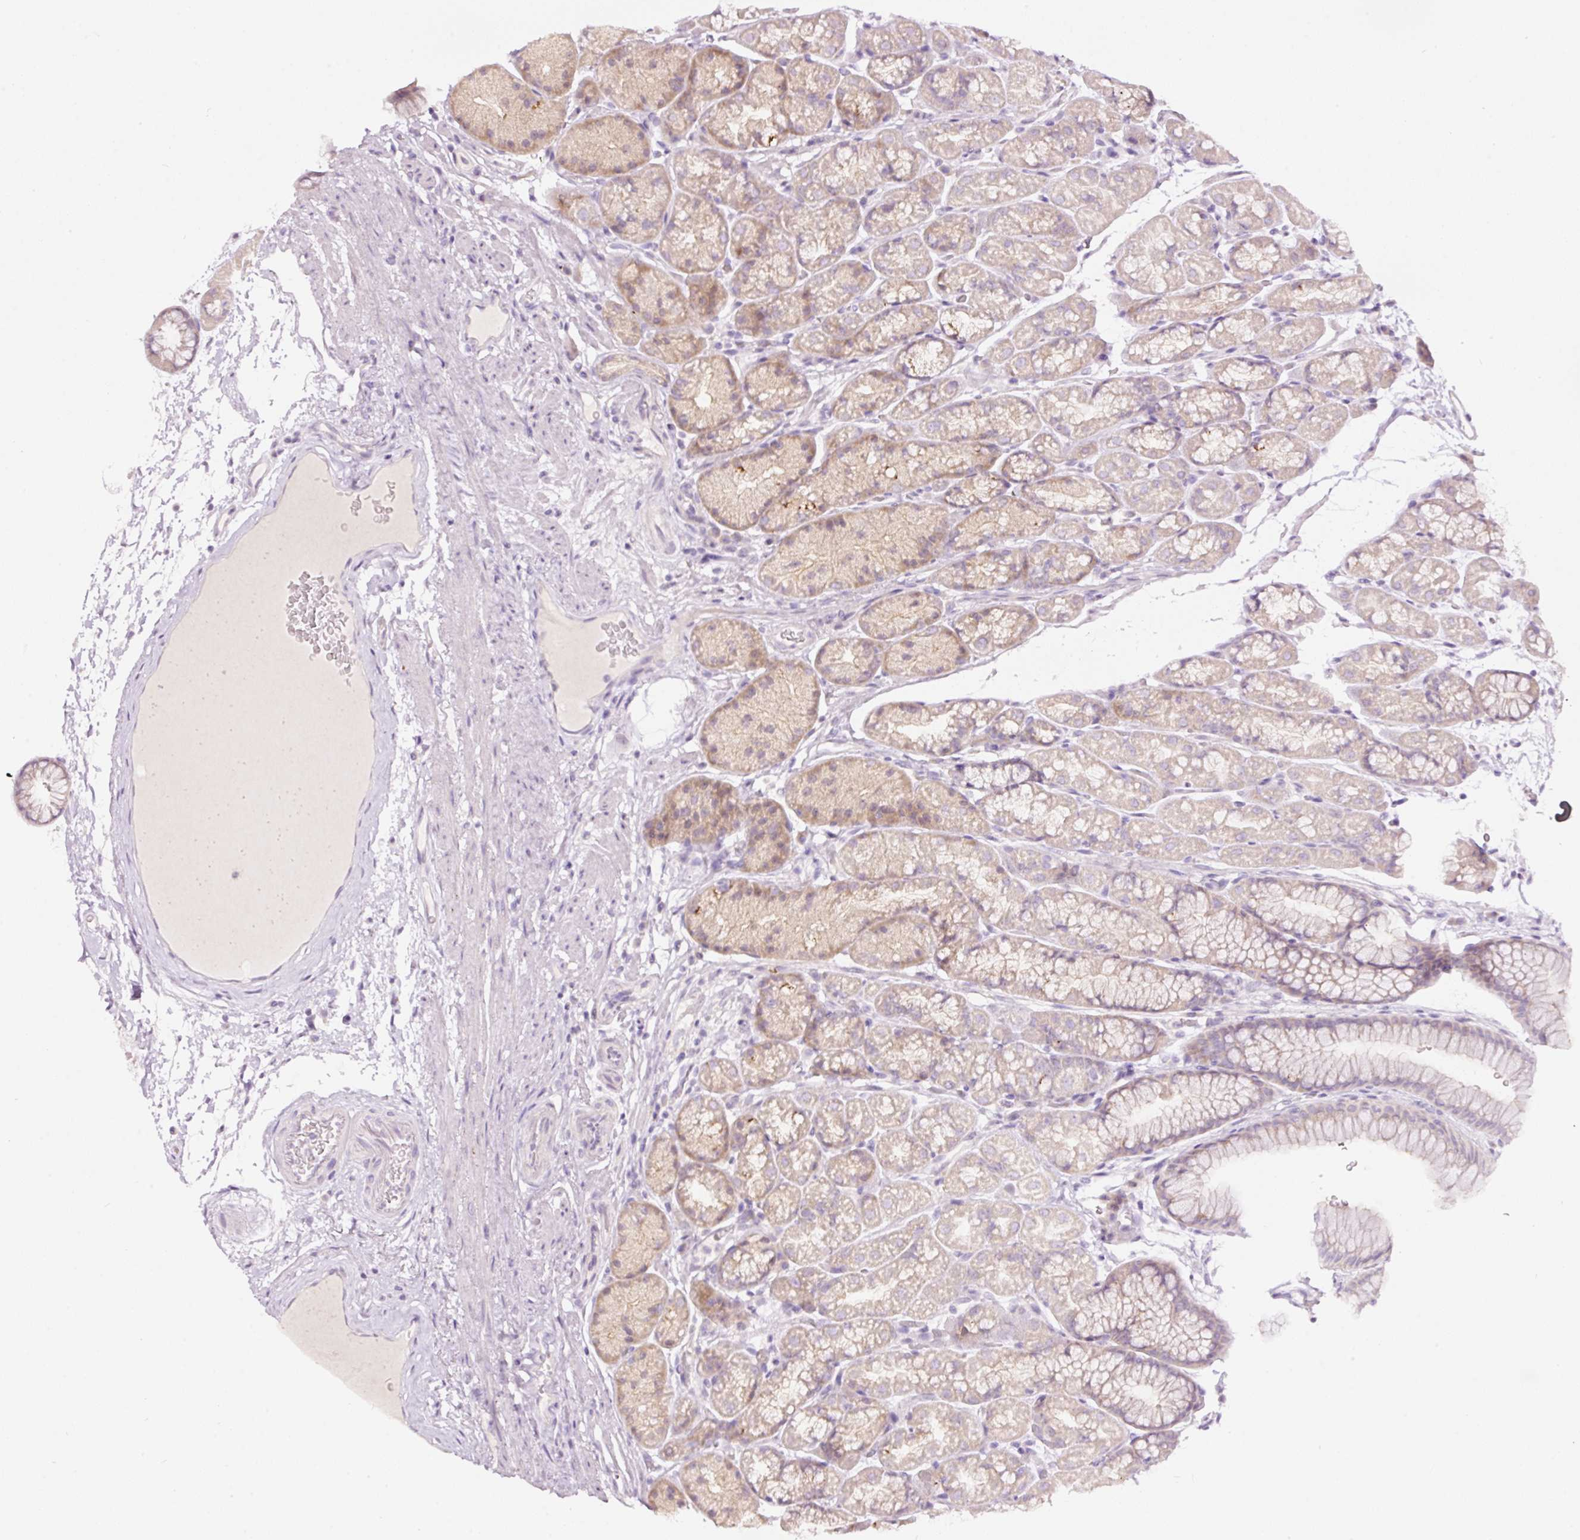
{"staining": {"intensity": "weak", "quantity": "25%-75%", "location": "cytoplasmic/membranous"}, "tissue": "stomach", "cell_type": "Glandular cells", "image_type": "normal", "snomed": [{"axis": "morphology", "description": "Normal tissue, NOS"}, {"axis": "topography", "description": "Stomach, lower"}], "caption": "Immunohistochemistry (IHC) staining of normal stomach, which displays low levels of weak cytoplasmic/membranous expression in approximately 25%-75% of glandular cells indicating weak cytoplasmic/membranous protein staining. The staining was performed using DAB (brown) for protein detection and nuclei were counterstained in hematoxylin (blue).", "gene": "RSPO2", "patient": {"sex": "male", "age": 67}}